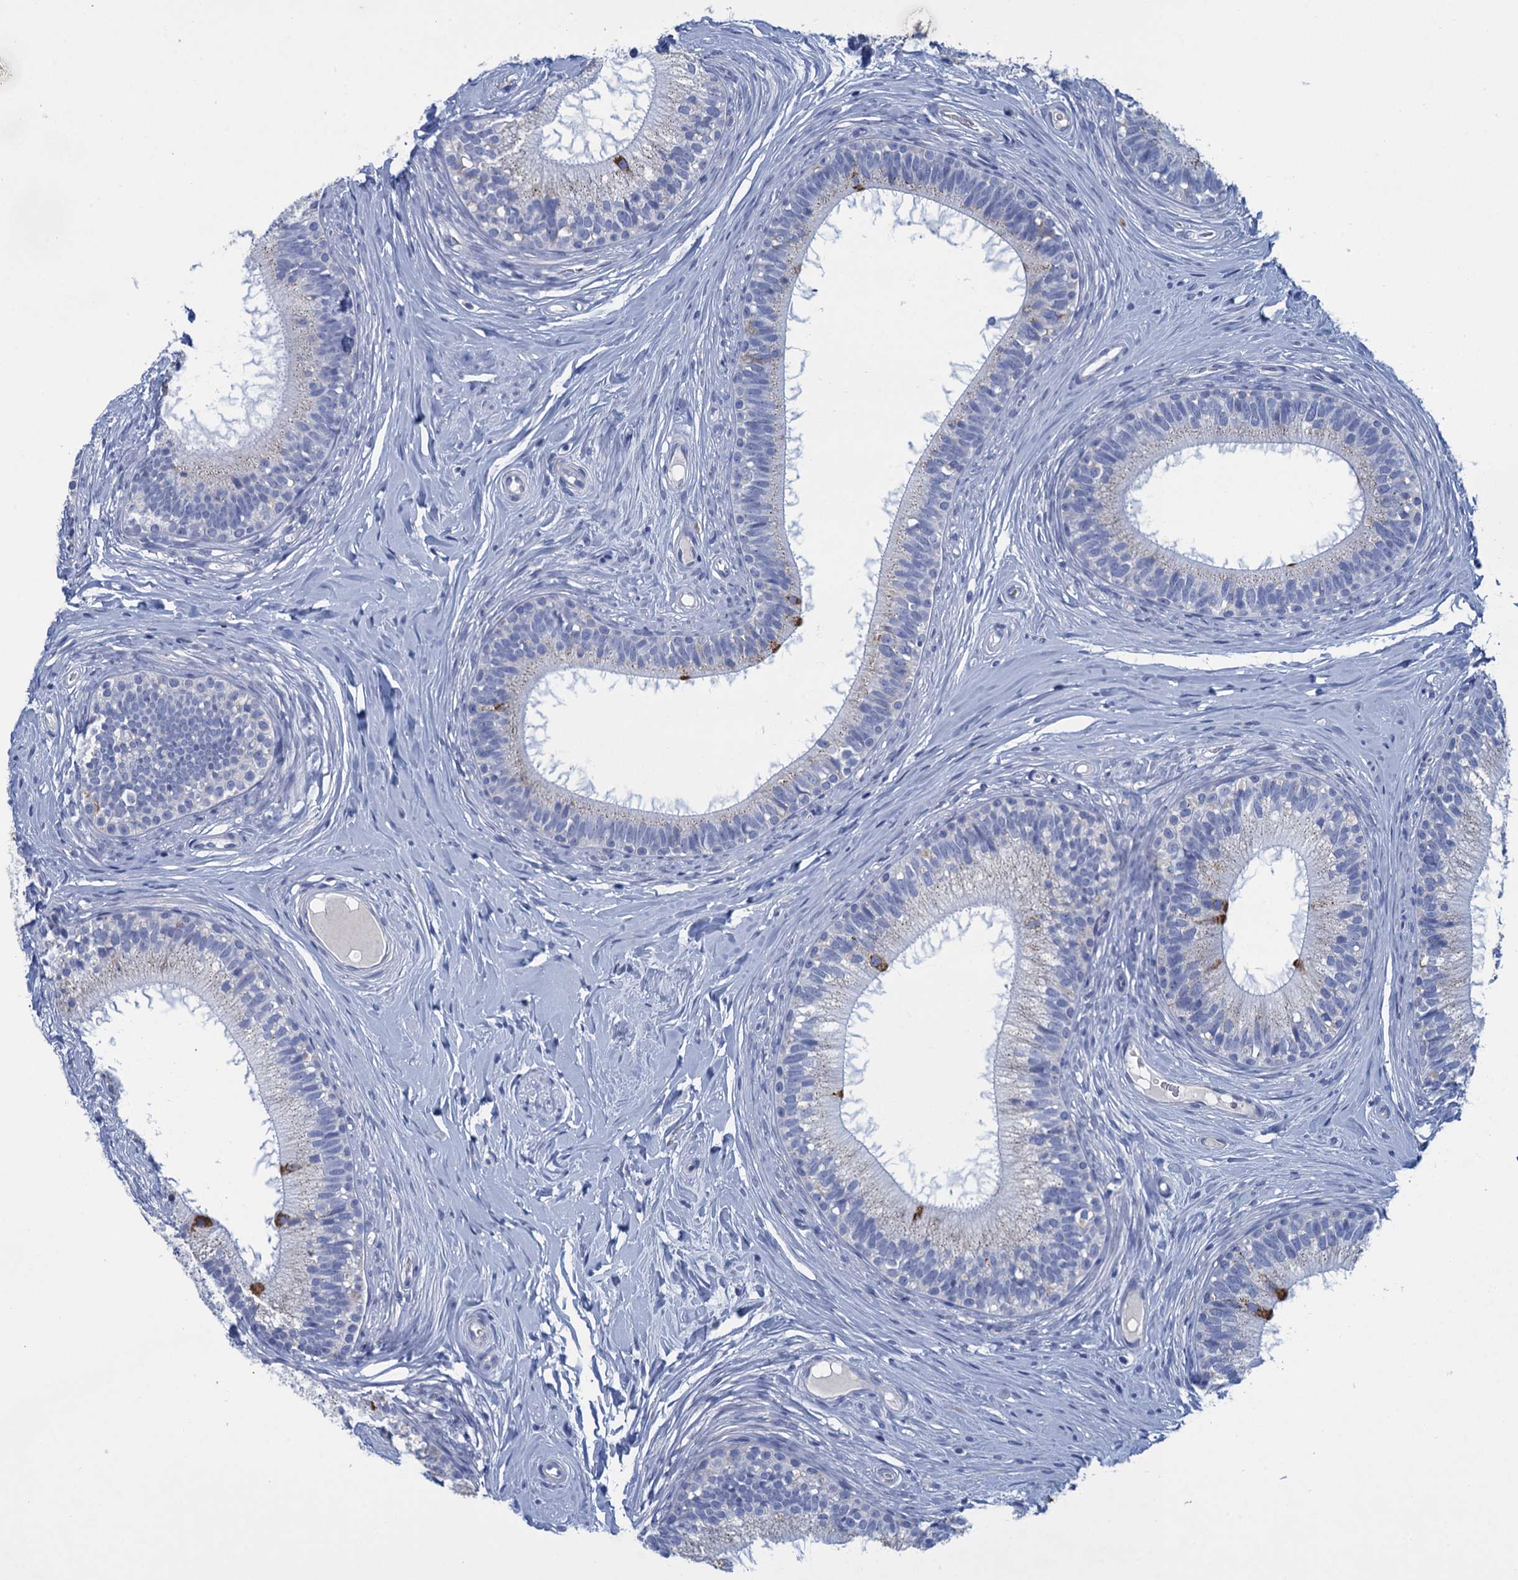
{"staining": {"intensity": "negative", "quantity": "none", "location": "none"}, "tissue": "epididymis", "cell_type": "Glandular cells", "image_type": "normal", "snomed": [{"axis": "morphology", "description": "Normal tissue, NOS"}, {"axis": "topography", "description": "Epididymis"}], "caption": "Immunohistochemical staining of benign epididymis exhibits no significant expression in glandular cells. The staining was performed using DAB to visualize the protein expression in brown, while the nuclei were stained in blue with hematoxylin (Magnification: 20x).", "gene": "SCEL", "patient": {"sex": "male", "age": 33}}